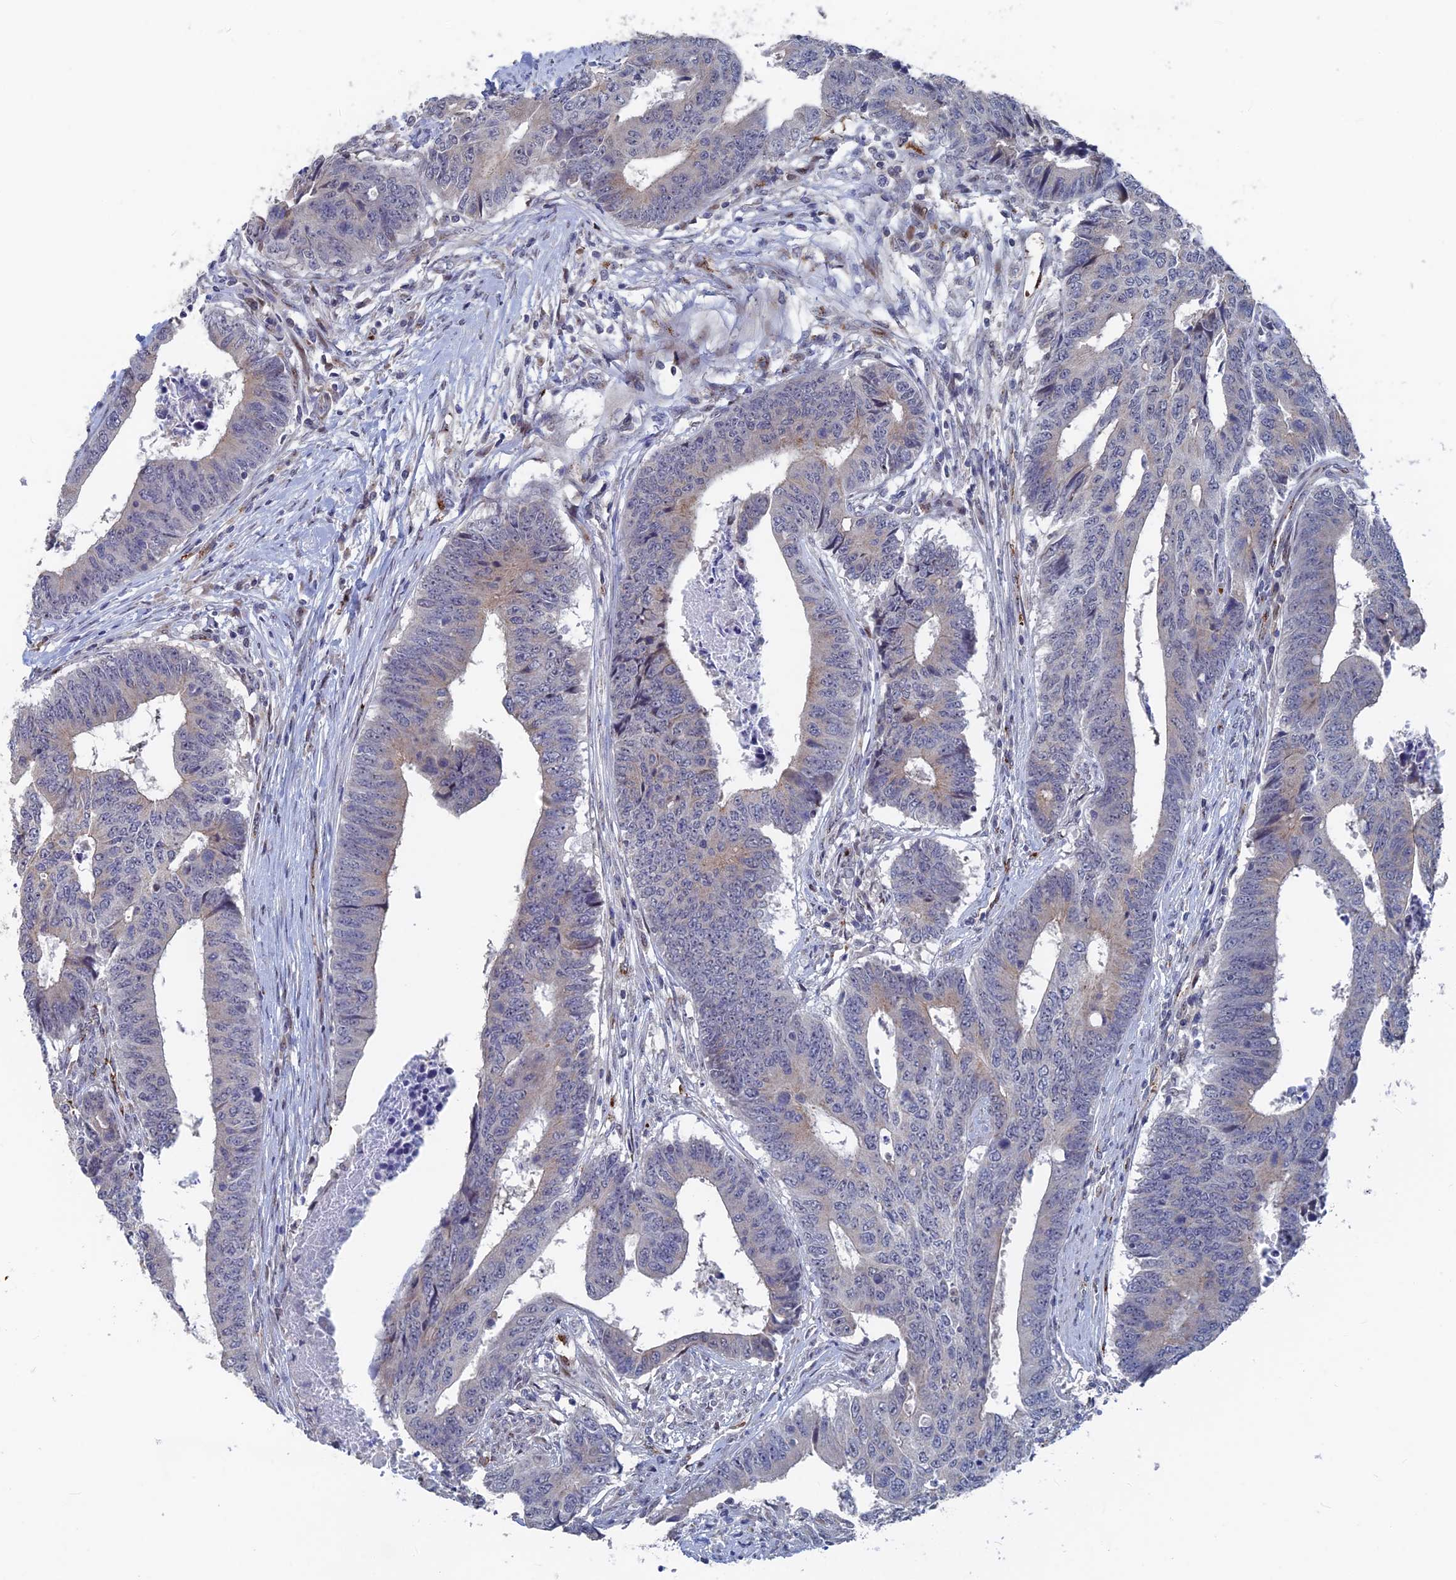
{"staining": {"intensity": "weak", "quantity": "<25%", "location": "cytoplasmic/membranous"}, "tissue": "colorectal cancer", "cell_type": "Tumor cells", "image_type": "cancer", "snomed": [{"axis": "morphology", "description": "Adenocarcinoma, NOS"}, {"axis": "topography", "description": "Rectum"}], "caption": "Immunohistochemistry (IHC) image of human adenocarcinoma (colorectal) stained for a protein (brown), which reveals no expression in tumor cells.", "gene": "SH3D21", "patient": {"sex": "male", "age": 84}}